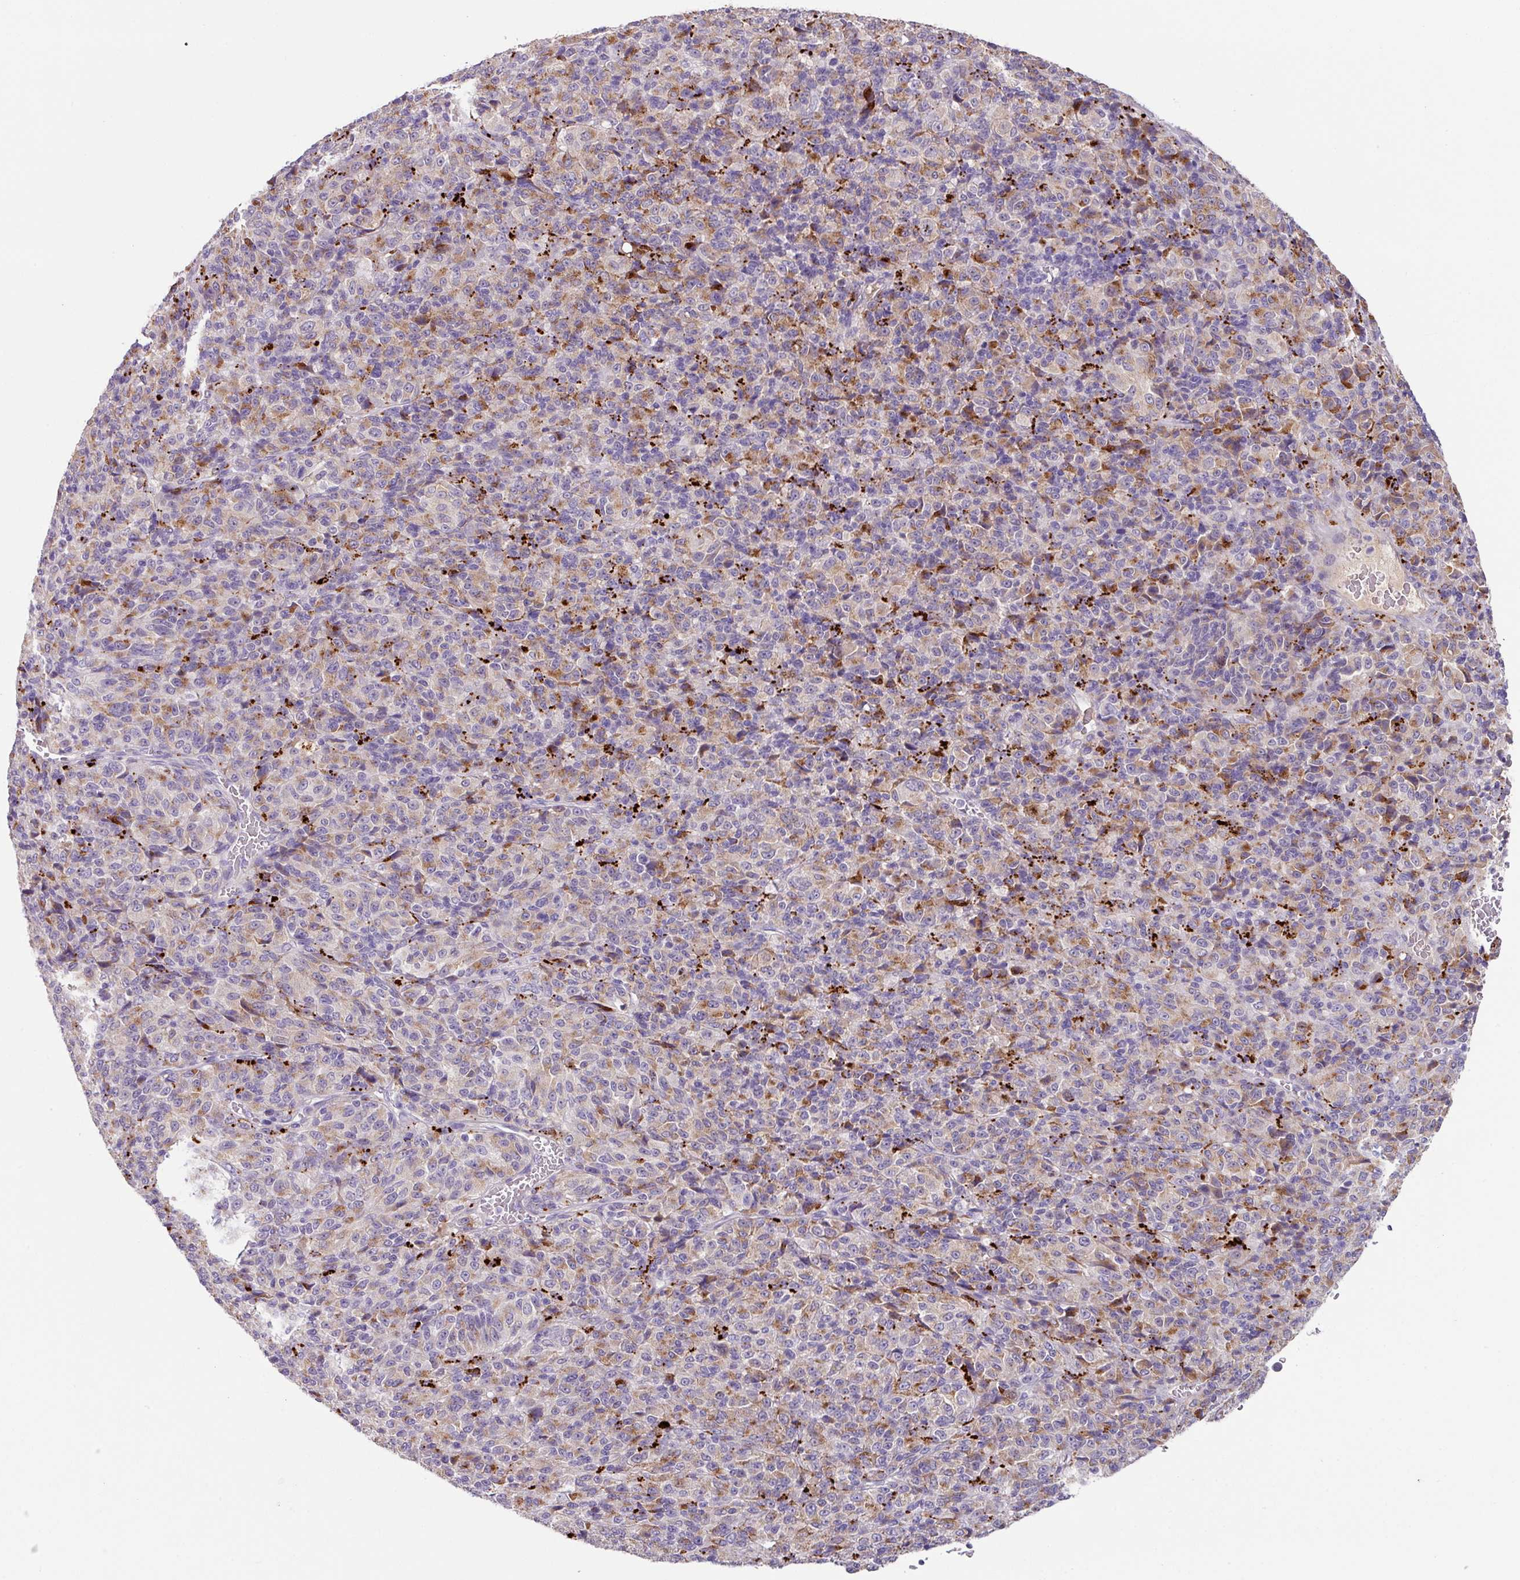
{"staining": {"intensity": "moderate", "quantity": "25%-75%", "location": "cytoplasmic/membranous"}, "tissue": "melanoma", "cell_type": "Tumor cells", "image_type": "cancer", "snomed": [{"axis": "morphology", "description": "Malignant melanoma, Metastatic site"}, {"axis": "topography", "description": "Brain"}], "caption": "Human malignant melanoma (metastatic site) stained with a brown dye shows moderate cytoplasmic/membranous positive expression in about 25%-75% of tumor cells.", "gene": "PLEKHH3", "patient": {"sex": "female", "age": 56}}